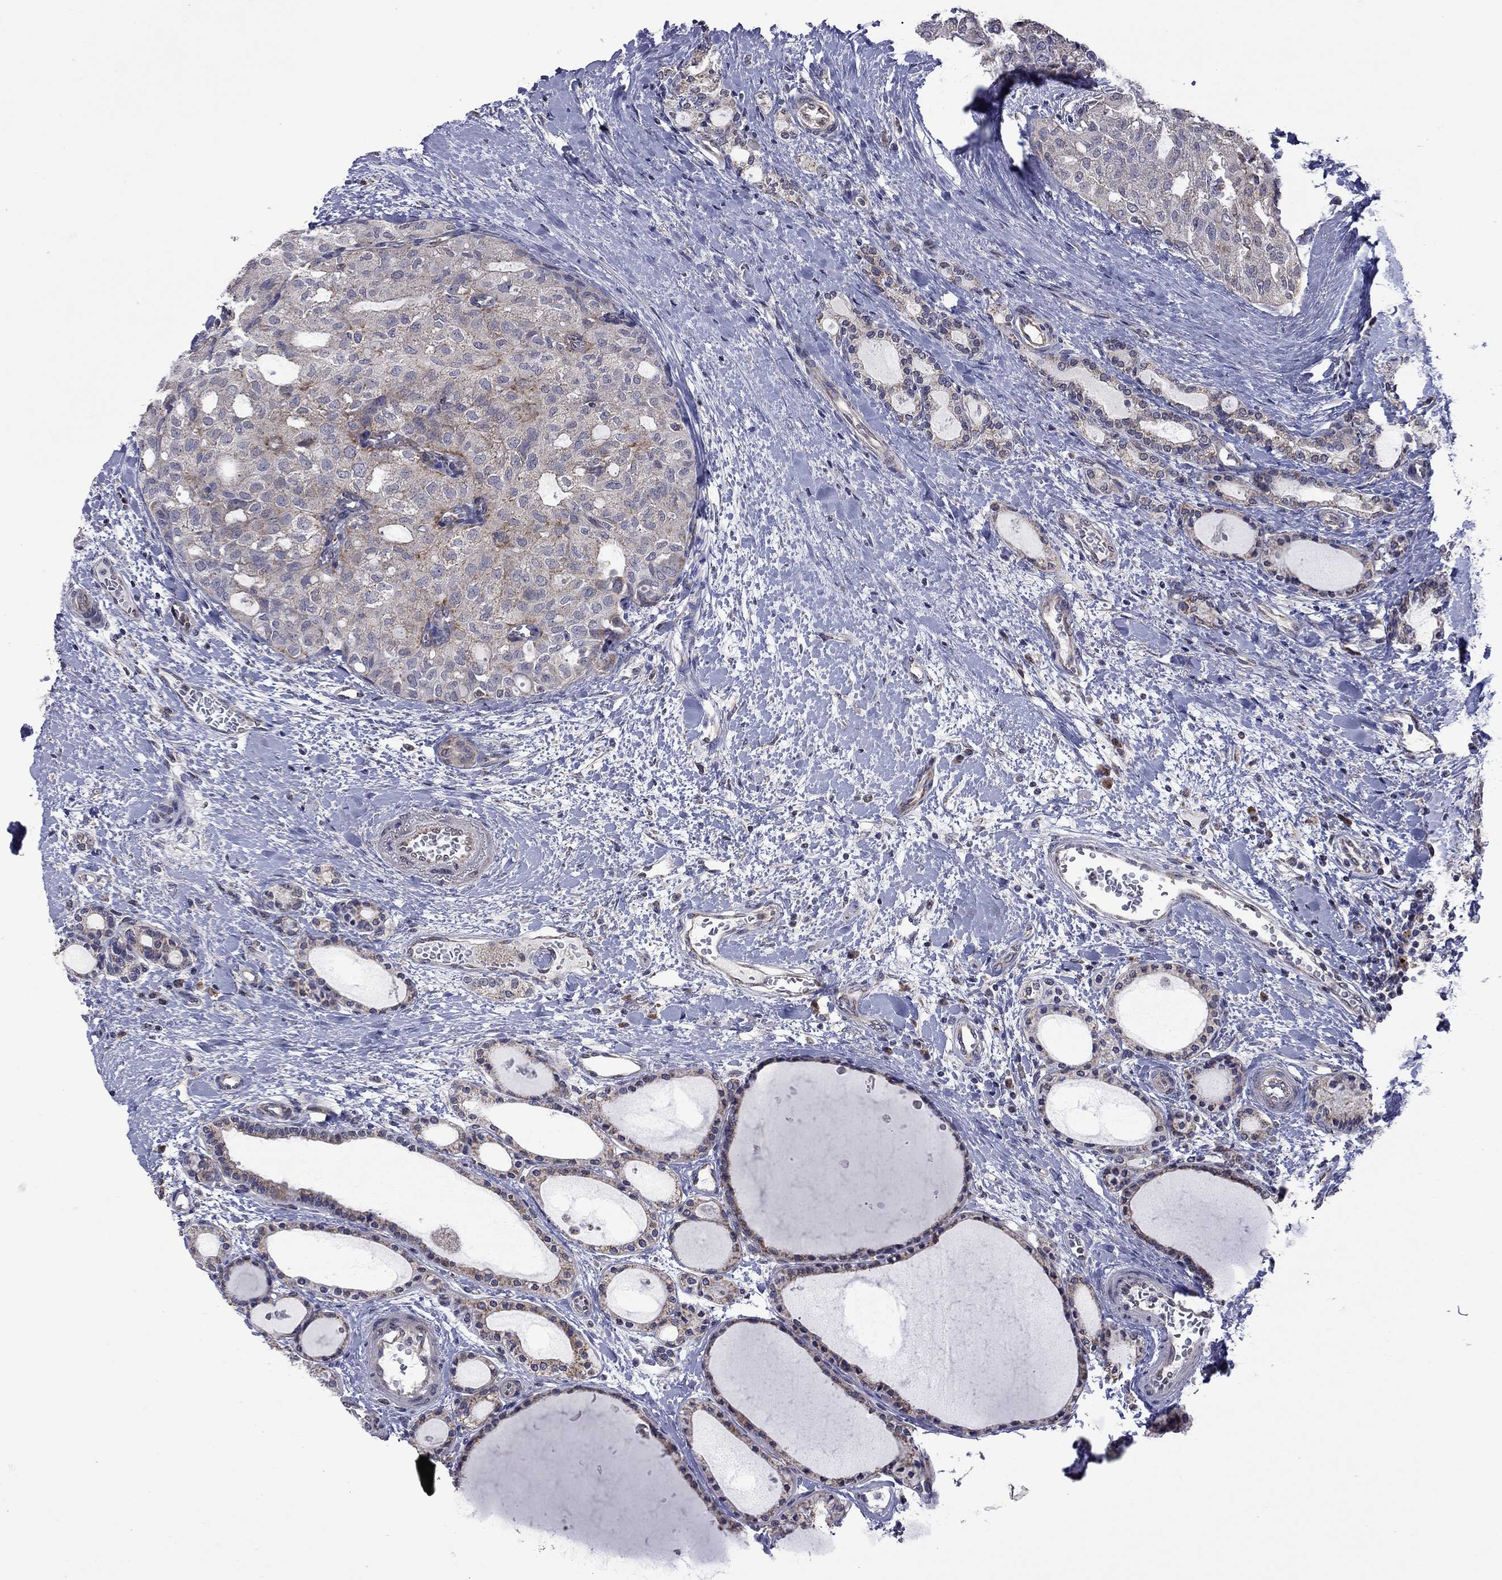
{"staining": {"intensity": "moderate", "quantity": "25%-75%", "location": "cytoplasmic/membranous"}, "tissue": "thyroid cancer", "cell_type": "Tumor cells", "image_type": "cancer", "snomed": [{"axis": "morphology", "description": "Follicular adenoma carcinoma, NOS"}, {"axis": "topography", "description": "Thyroid gland"}], "caption": "Immunohistochemistry of thyroid follicular adenoma carcinoma demonstrates medium levels of moderate cytoplasmic/membranous positivity in approximately 25%-75% of tumor cells.", "gene": "NDUFB1", "patient": {"sex": "male", "age": 75}}